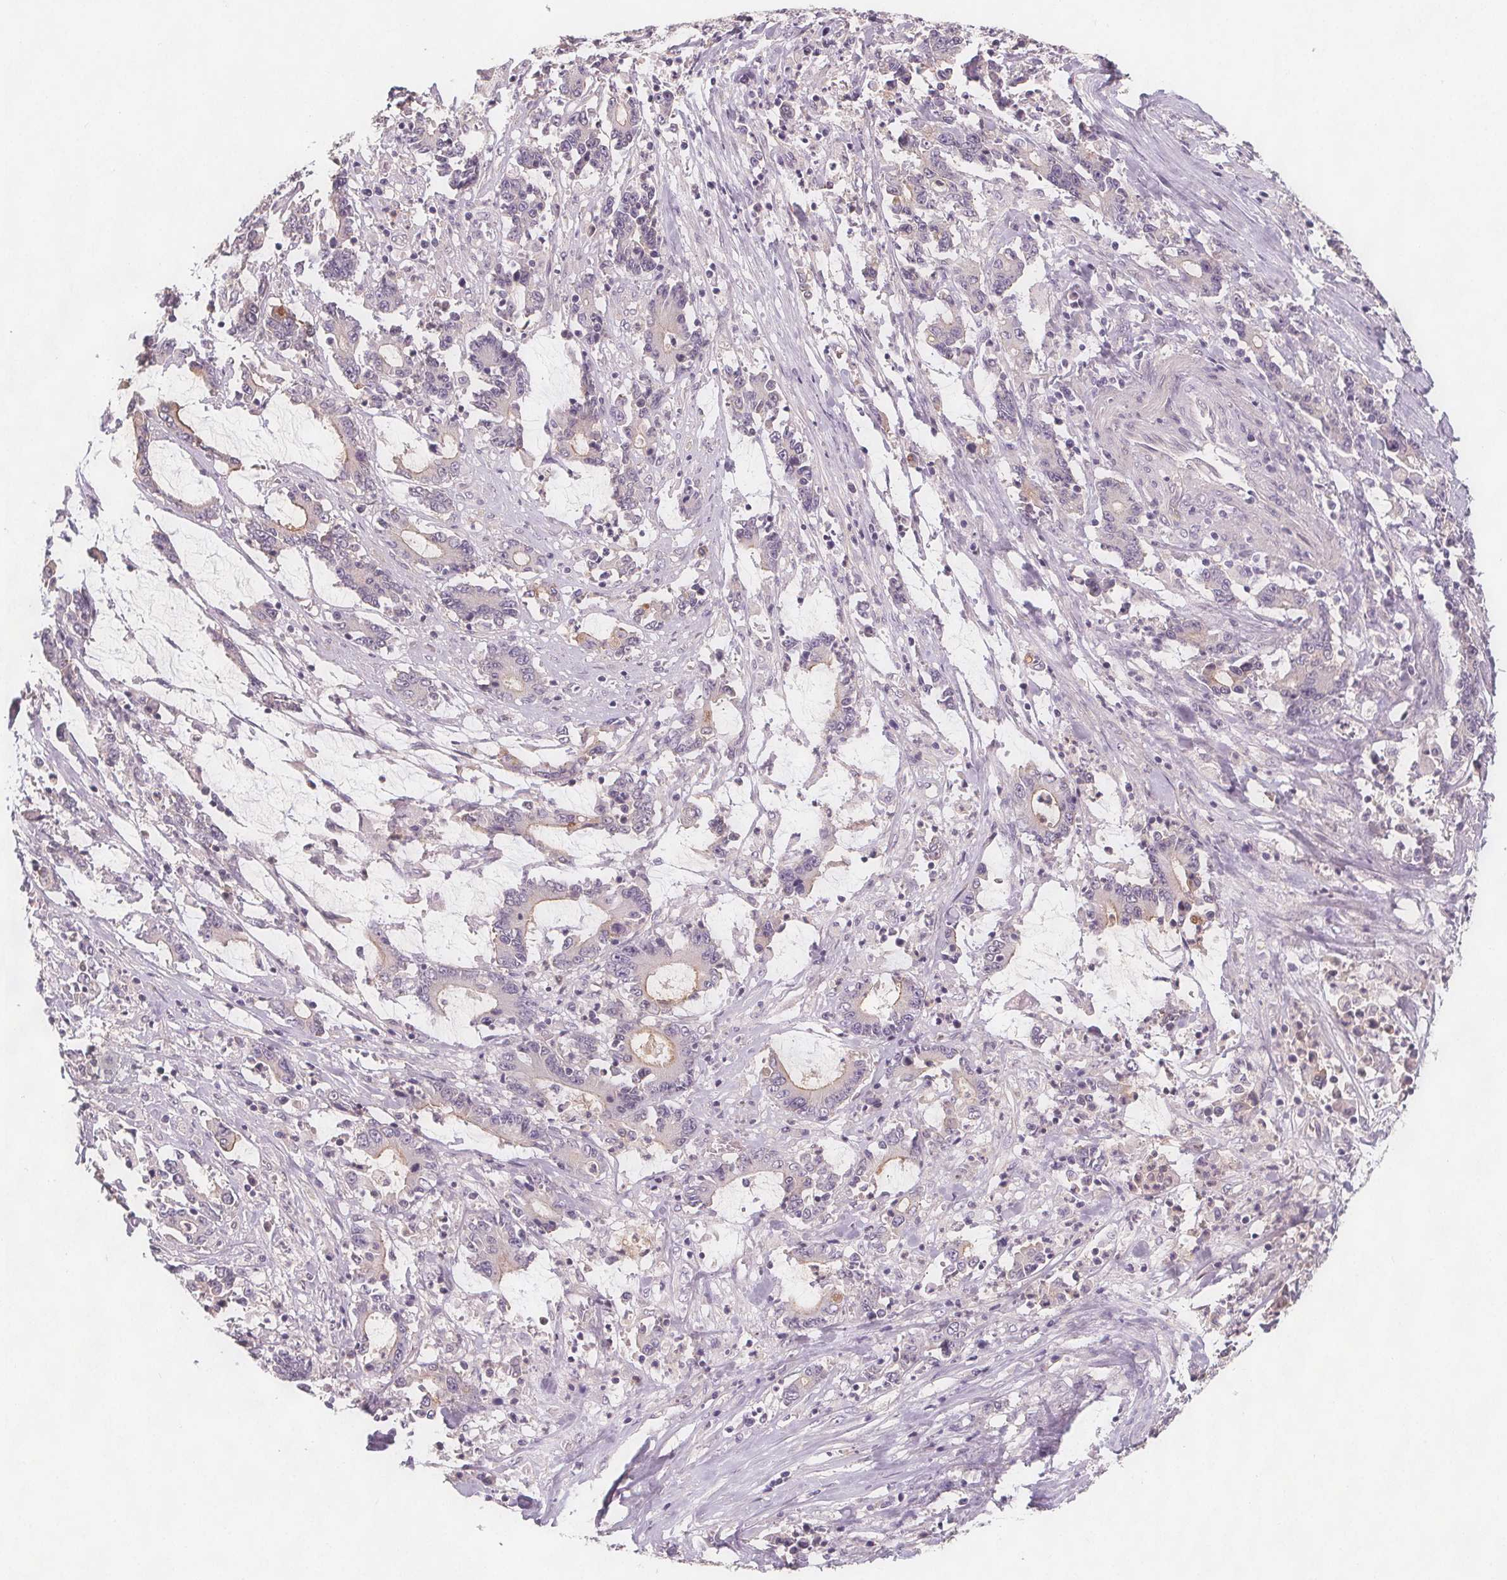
{"staining": {"intensity": "negative", "quantity": "none", "location": "none"}, "tissue": "stomach cancer", "cell_type": "Tumor cells", "image_type": "cancer", "snomed": [{"axis": "morphology", "description": "Adenocarcinoma, NOS"}, {"axis": "topography", "description": "Stomach, upper"}], "caption": "Human stomach adenocarcinoma stained for a protein using immunohistochemistry demonstrates no staining in tumor cells.", "gene": "VNN1", "patient": {"sex": "male", "age": 68}}